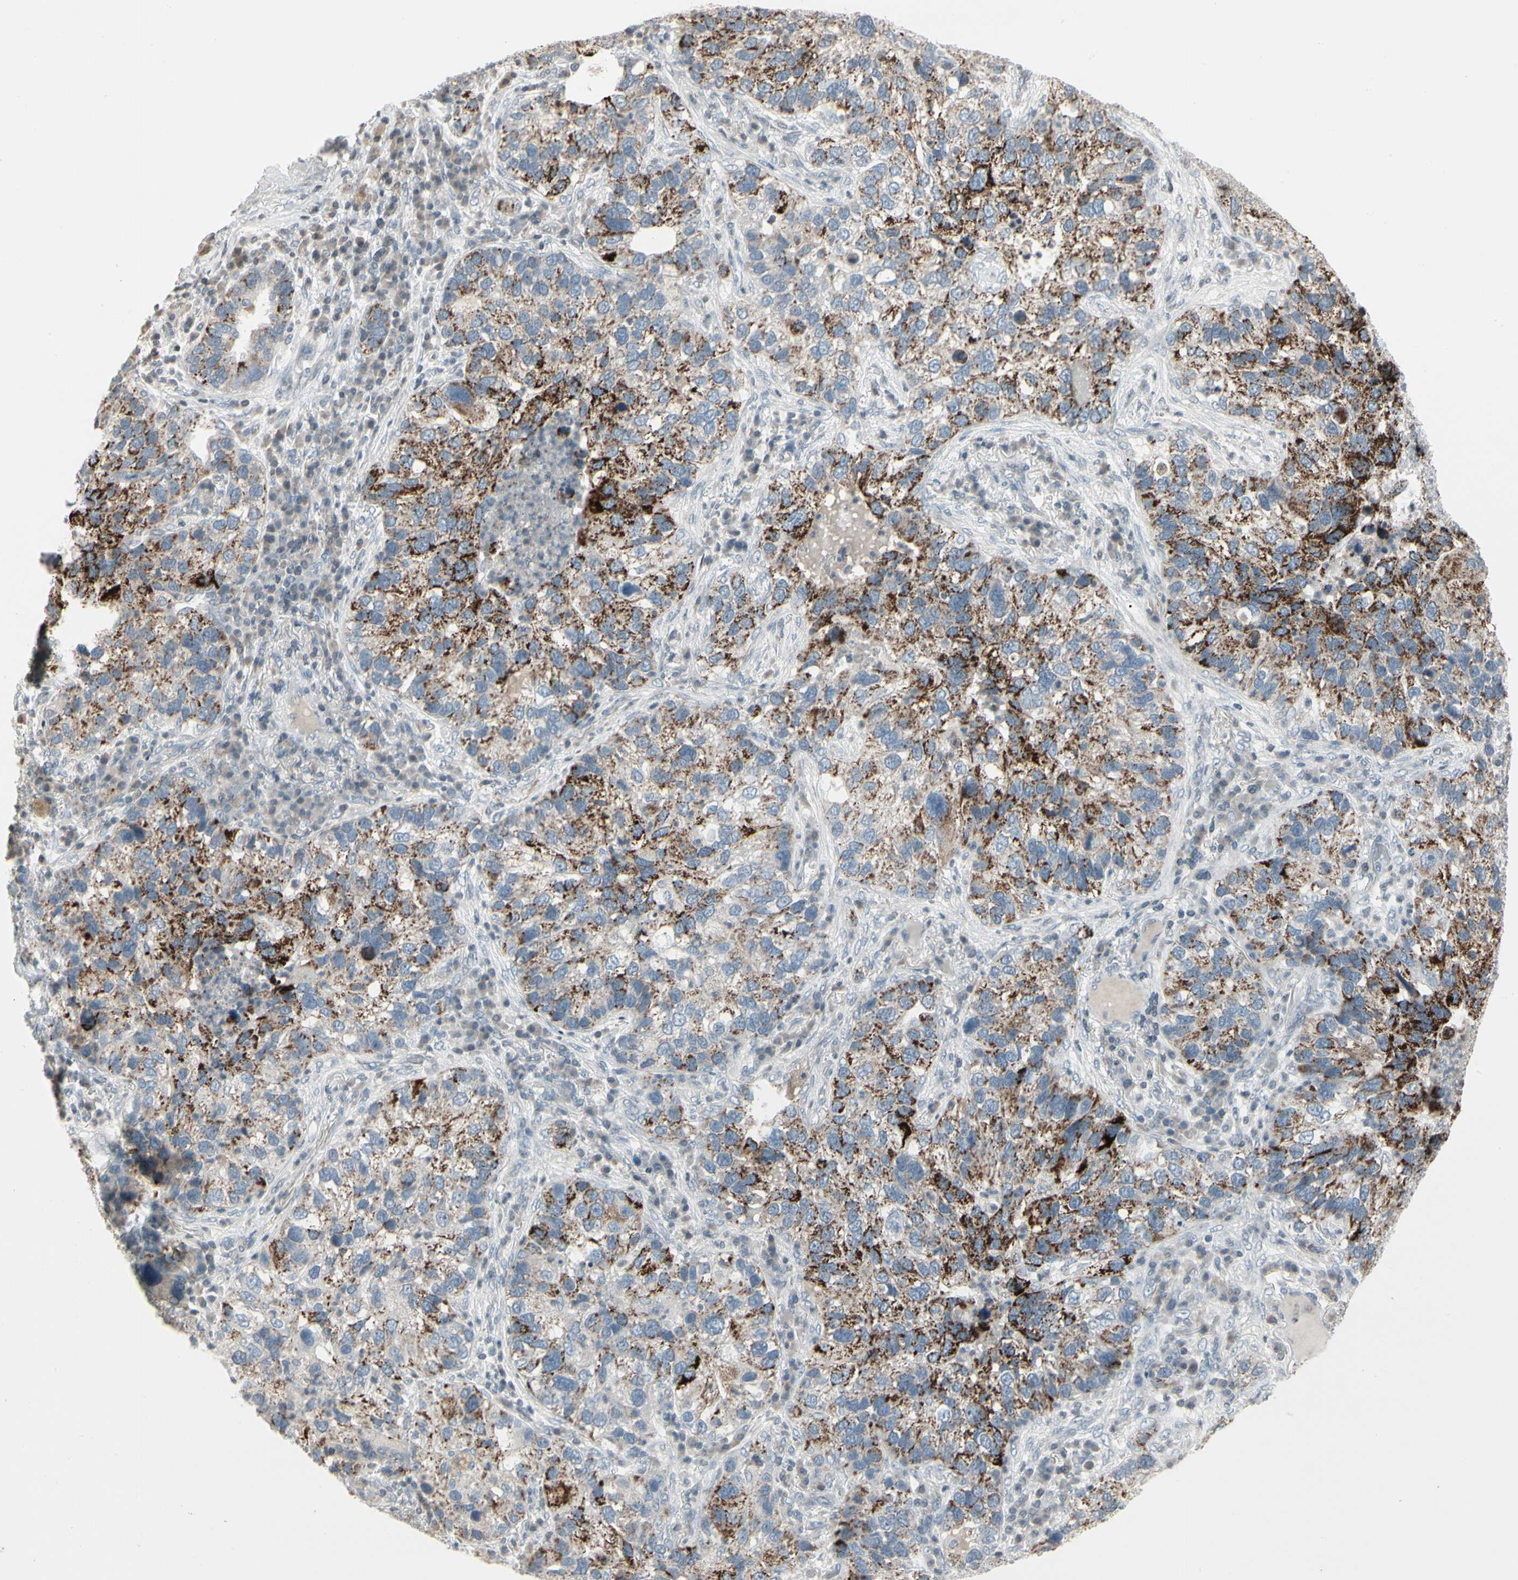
{"staining": {"intensity": "strong", "quantity": ">75%", "location": "cytoplasmic/membranous"}, "tissue": "lung cancer", "cell_type": "Tumor cells", "image_type": "cancer", "snomed": [{"axis": "morphology", "description": "Normal tissue, NOS"}, {"axis": "morphology", "description": "Adenocarcinoma, NOS"}, {"axis": "topography", "description": "Bronchus"}, {"axis": "topography", "description": "Lung"}], "caption": "The immunohistochemical stain highlights strong cytoplasmic/membranous staining in tumor cells of lung adenocarcinoma tissue.", "gene": "ARG2", "patient": {"sex": "male", "age": 54}}